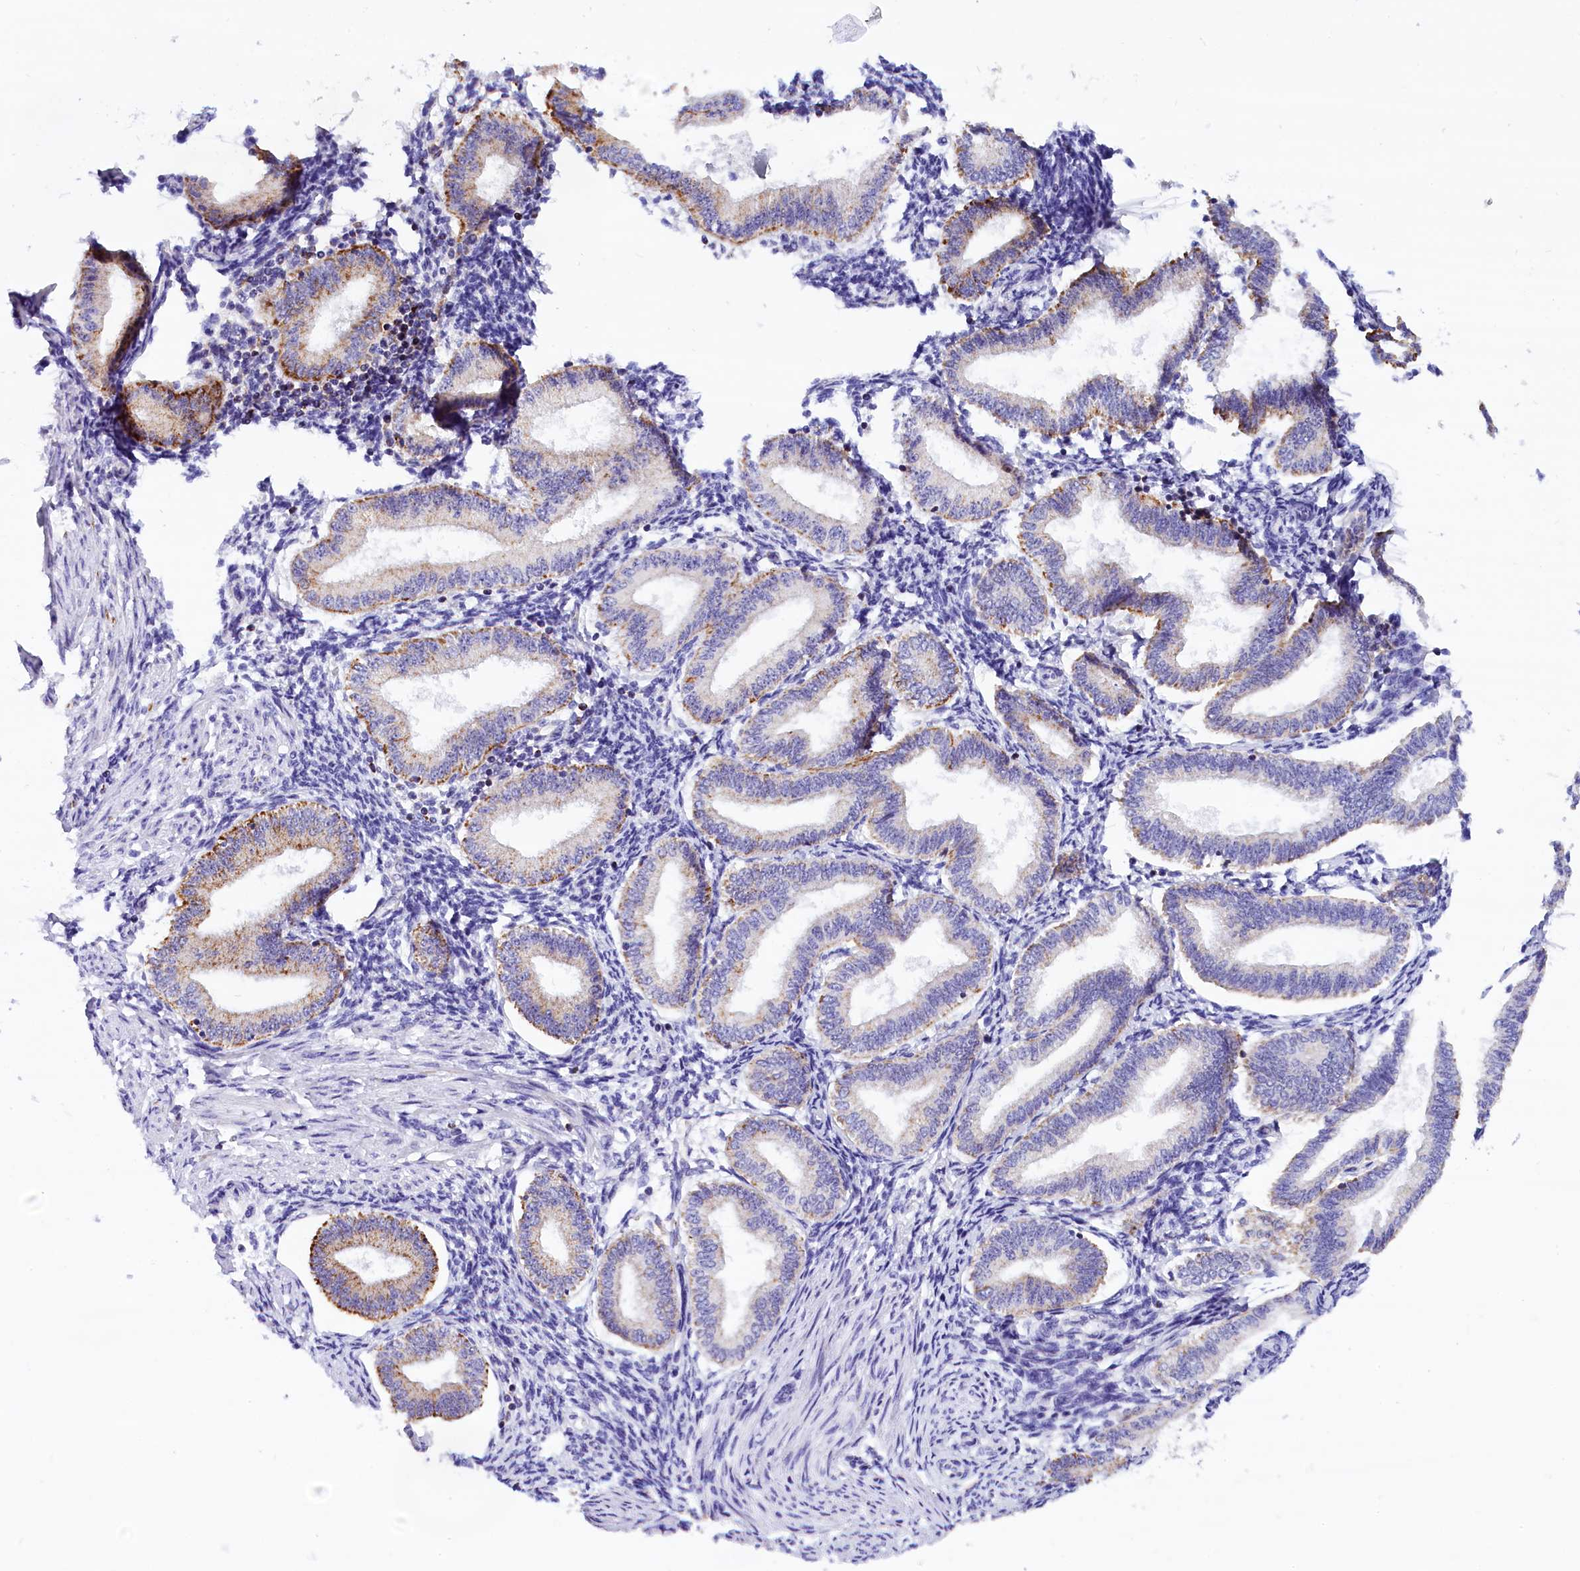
{"staining": {"intensity": "negative", "quantity": "none", "location": "none"}, "tissue": "endometrium", "cell_type": "Cells in endometrial stroma", "image_type": "normal", "snomed": [{"axis": "morphology", "description": "Normal tissue, NOS"}, {"axis": "topography", "description": "Endometrium"}], "caption": "A micrograph of endometrium stained for a protein shows no brown staining in cells in endometrial stroma. The staining is performed using DAB brown chromogen with nuclei counter-stained in using hematoxylin.", "gene": "ABAT", "patient": {"sex": "female", "age": 39}}